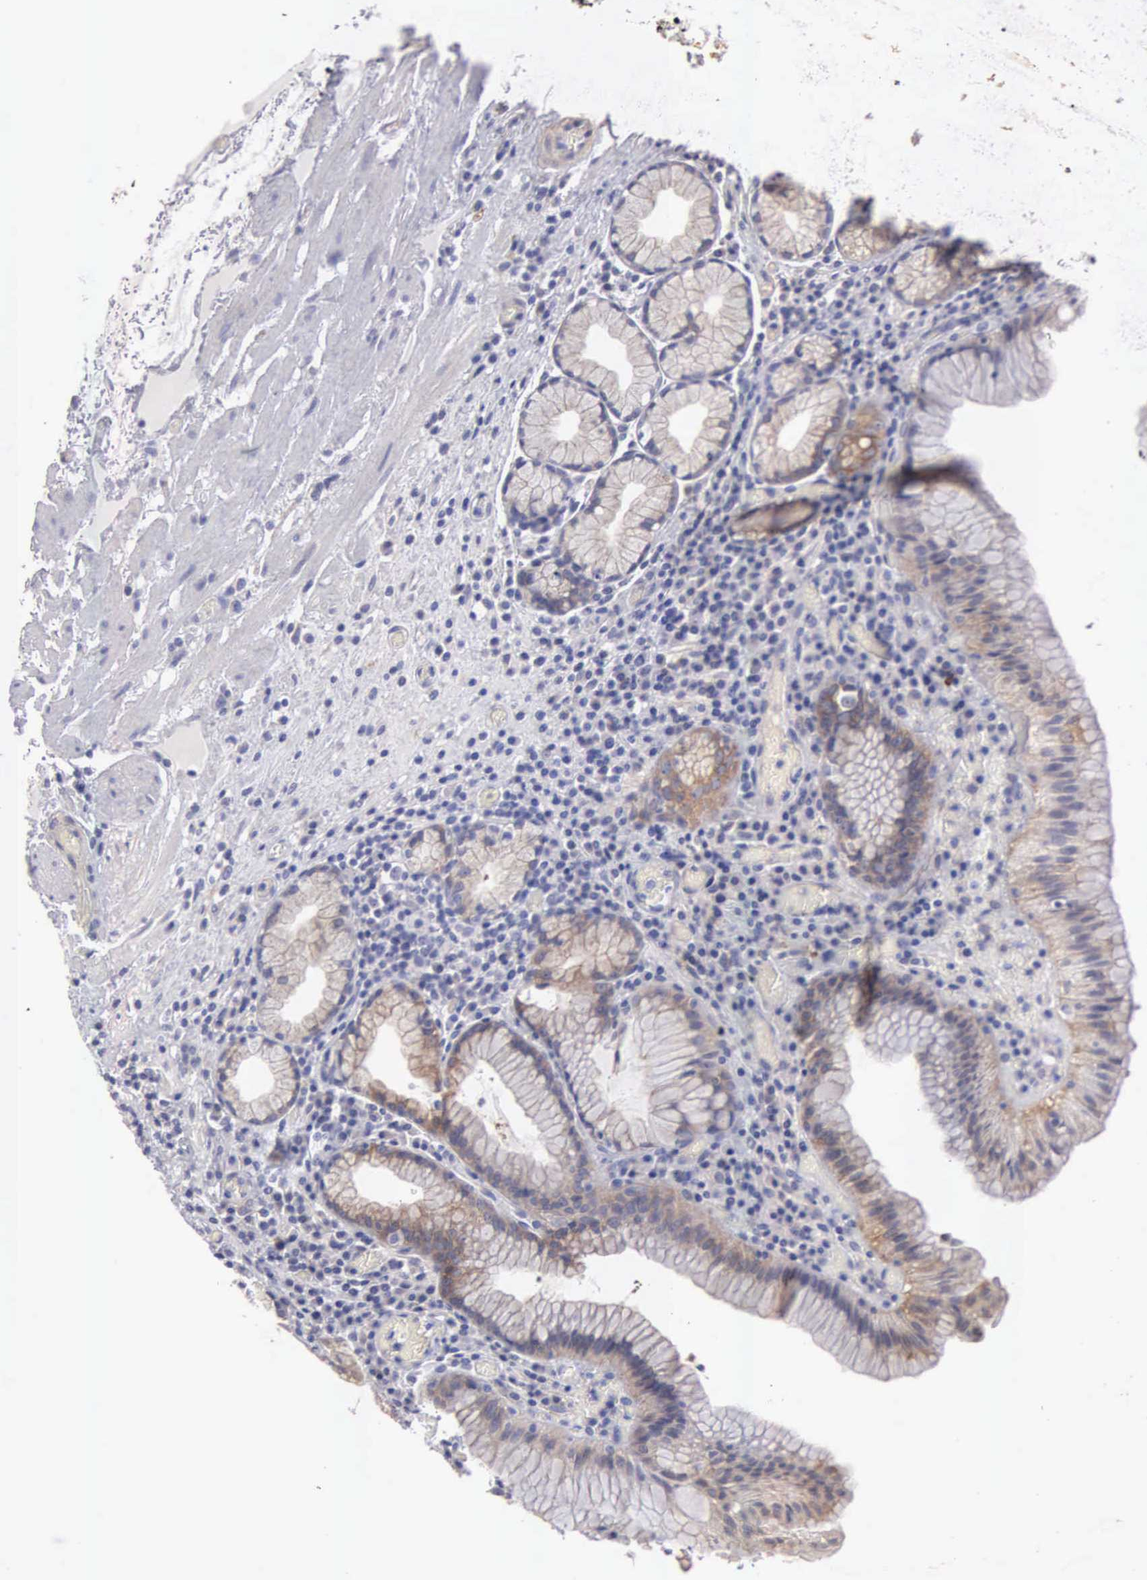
{"staining": {"intensity": "weak", "quantity": "25%-75%", "location": "cytoplasmic/membranous"}, "tissue": "stomach", "cell_type": "Glandular cells", "image_type": "normal", "snomed": [{"axis": "morphology", "description": "Normal tissue, NOS"}, {"axis": "topography", "description": "Stomach, lower"}, {"axis": "topography", "description": "Duodenum"}], "caption": "About 25%-75% of glandular cells in normal human stomach display weak cytoplasmic/membranous protein expression as visualized by brown immunohistochemical staining.", "gene": "CEP170B", "patient": {"sex": "male", "age": 84}}